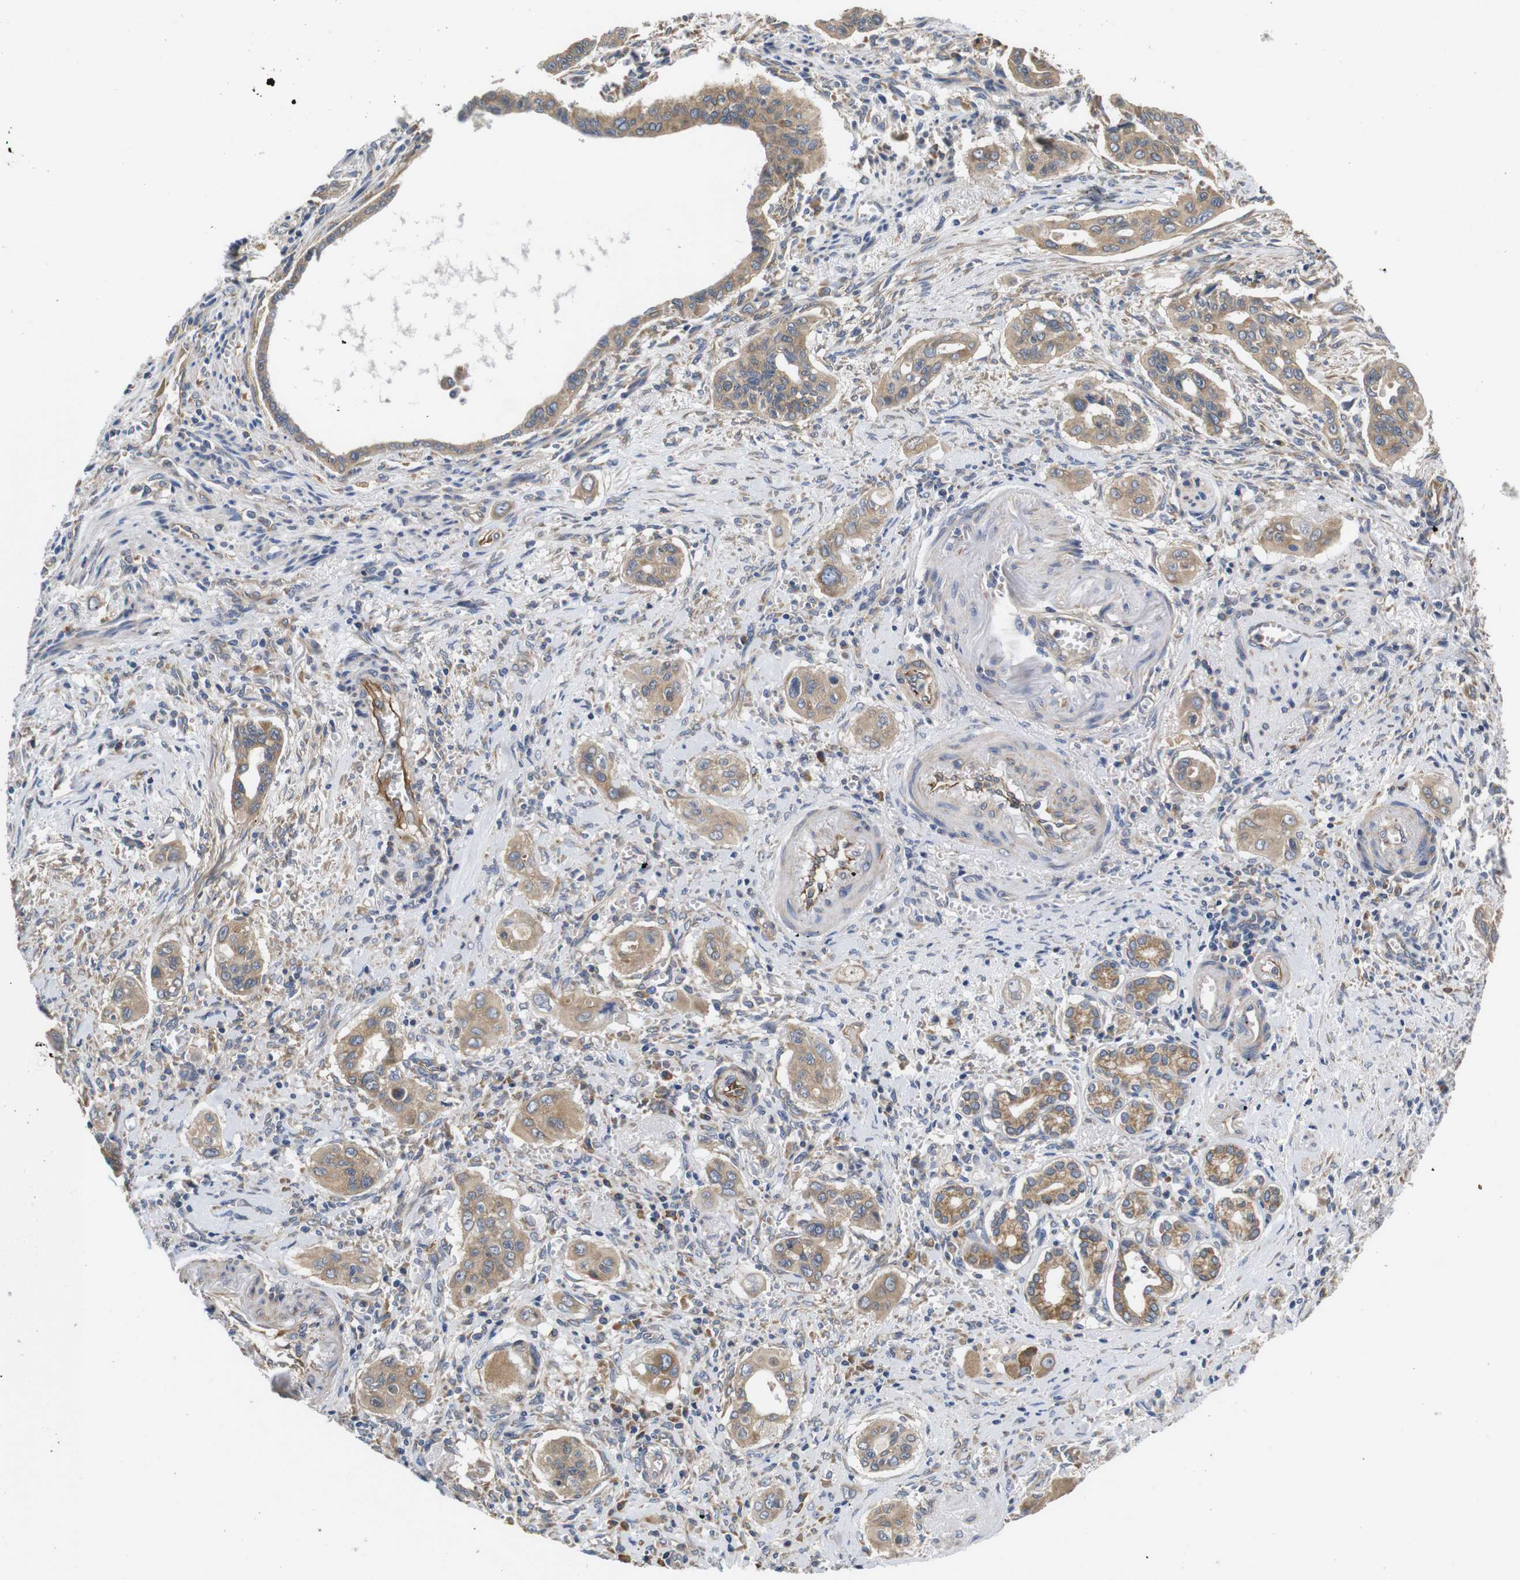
{"staining": {"intensity": "moderate", "quantity": ">75%", "location": "cytoplasmic/membranous"}, "tissue": "pancreatic cancer", "cell_type": "Tumor cells", "image_type": "cancer", "snomed": [{"axis": "morphology", "description": "Adenocarcinoma, NOS"}, {"axis": "topography", "description": "Pancreas"}], "caption": "Protein staining by immunohistochemistry exhibits moderate cytoplasmic/membranous expression in about >75% of tumor cells in adenocarcinoma (pancreatic).", "gene": "MARCHF7", "patient": {"sex": "male", "age": 77}}